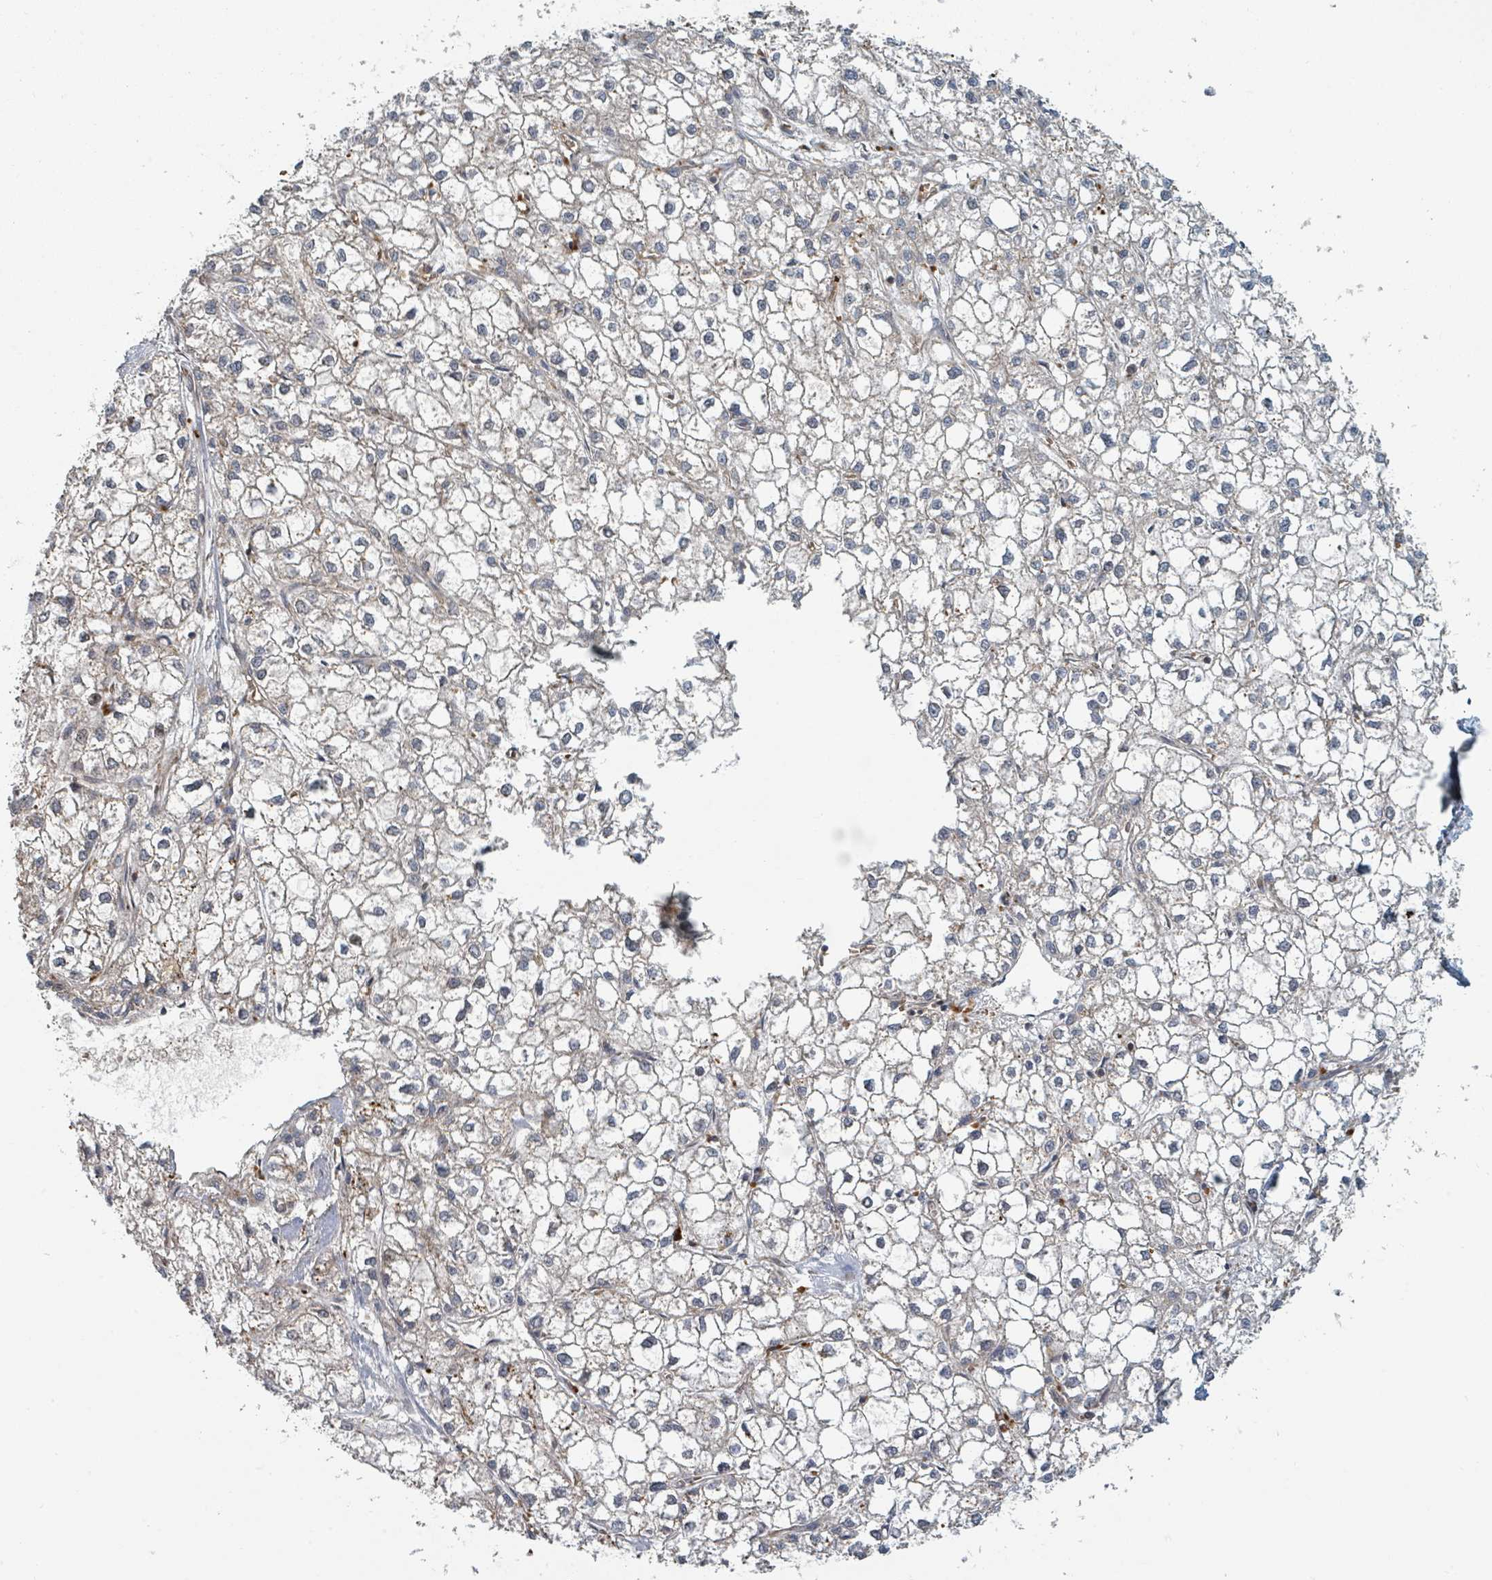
{"staining": {"intensity": "negative", "quantity": "none", "location": "none"}, "tissue": "liver cancer", "cell_type": "Tumor cells", "image_type": "cancer", "snomed": [{"axis": "morphology", "description": "Carcinoma, Hepatocellular, NOS"}, {"axis": "topography", "description": "Liver"}], "caption": "High power microscopy histopathology image of an immunohistochemistry photomicrograph of liver hepatocellular carcinoma, revealing no significant positivity in tumor cells.", "gene": "TRPC4AP", "patient": {"sex": "female", "age": 43}}